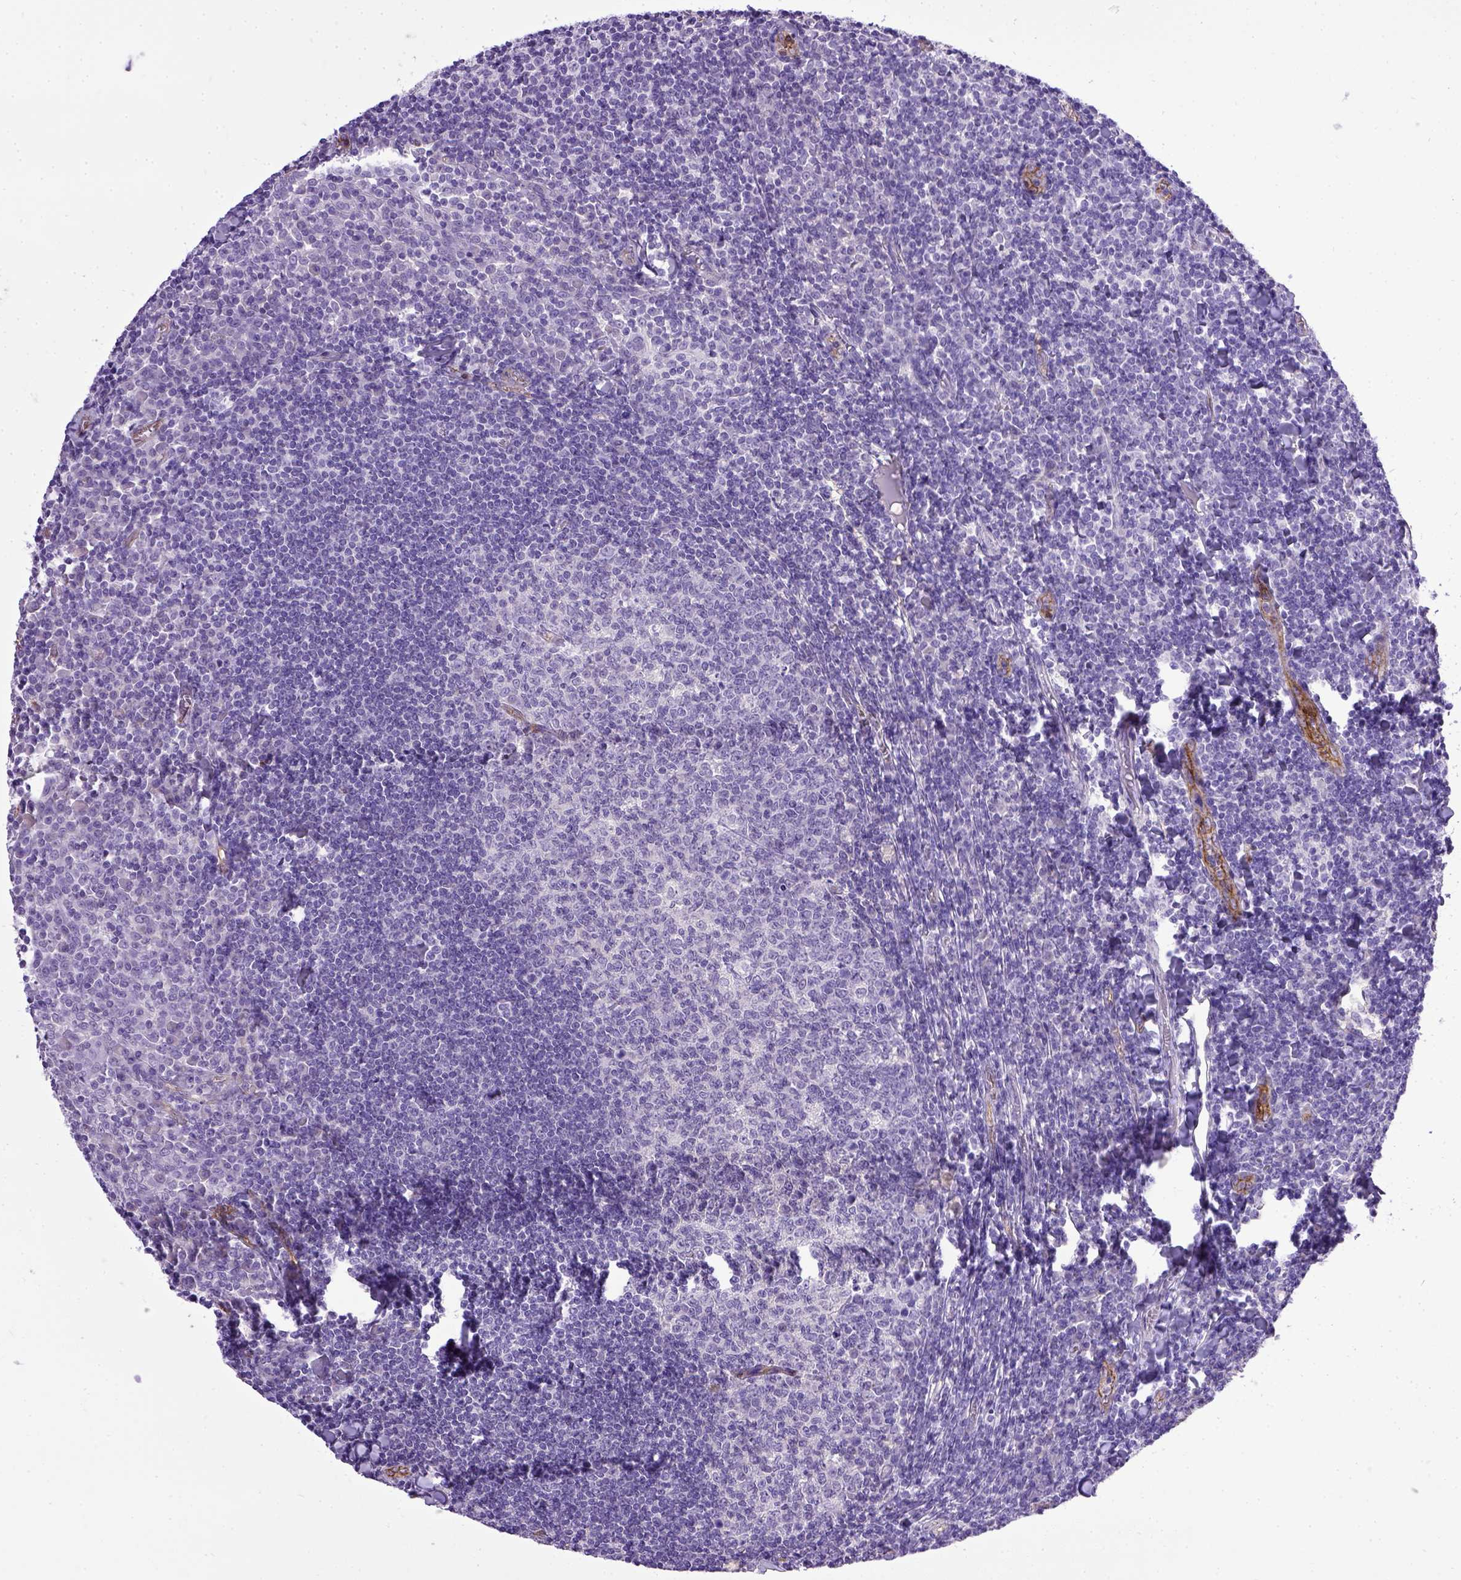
{"staining": {"intensity": "negative", "quantity": "none", "location": "none"}, "tissue": "tonsil", "cell_type": "Germinal center cells", "image_type": "normal", "snomed": [{"axis": "morphology", "description": "Normal tissue, NOS"}, {"axis": "topography", "description": "Tonsil"}], "caption": "DAB (3,3'-diaminobenzidine) immunohistochemical staining of unremarkable tonsil demonstrates no significant expression in germinal center cells. The staining is performed using DAB brown chromogen with nuclei counter-stained in using hematoxylin.", "gene": "ENG", "patient": {"sex": "female", "age": 12}}